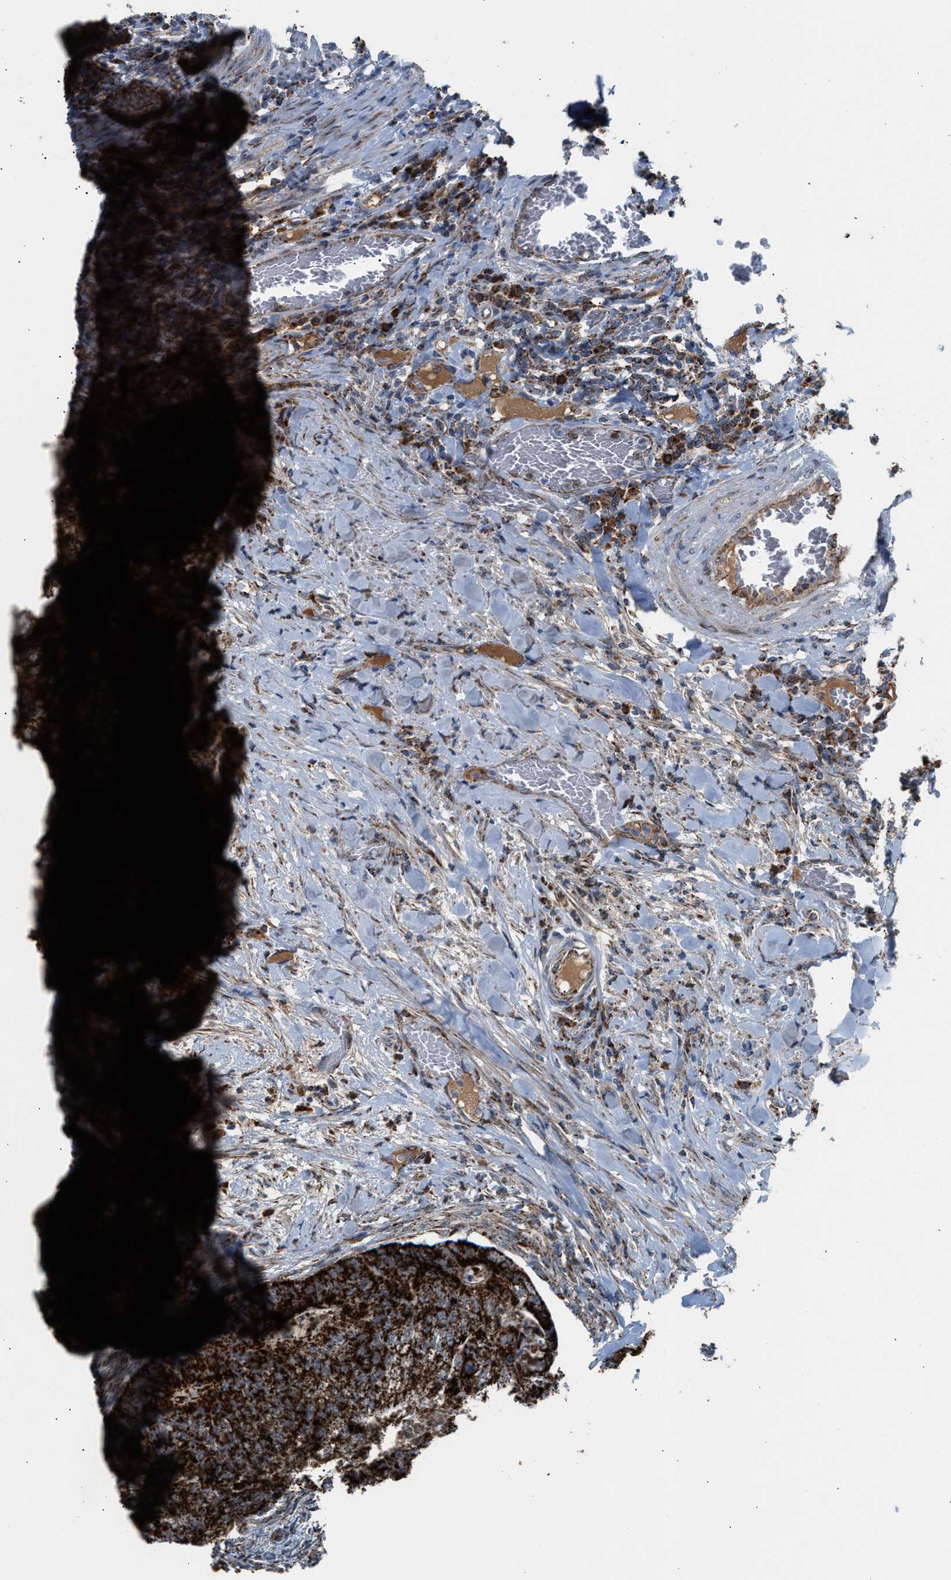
{"staining": {"intensity": "strong", "quantity": ">75%", "location": "cytoplasmic/membranous"}, "tissue": "colorectal cancer", "cell_type": "Tumor cells", "image_type": "cancer", "snomed": [{"axis": "morphology", "description": "Adenocarcinoma, NOS"}, {"axis": "topography", "description": "Colon"}], "caption": "A histopathology image of human colorectal cancer stained for a protein shows strong cytoplasmic/membranous brown staining in tumor cells.", "gene": "PMPCA", "patient": {"sex": "female", "age": 67}}